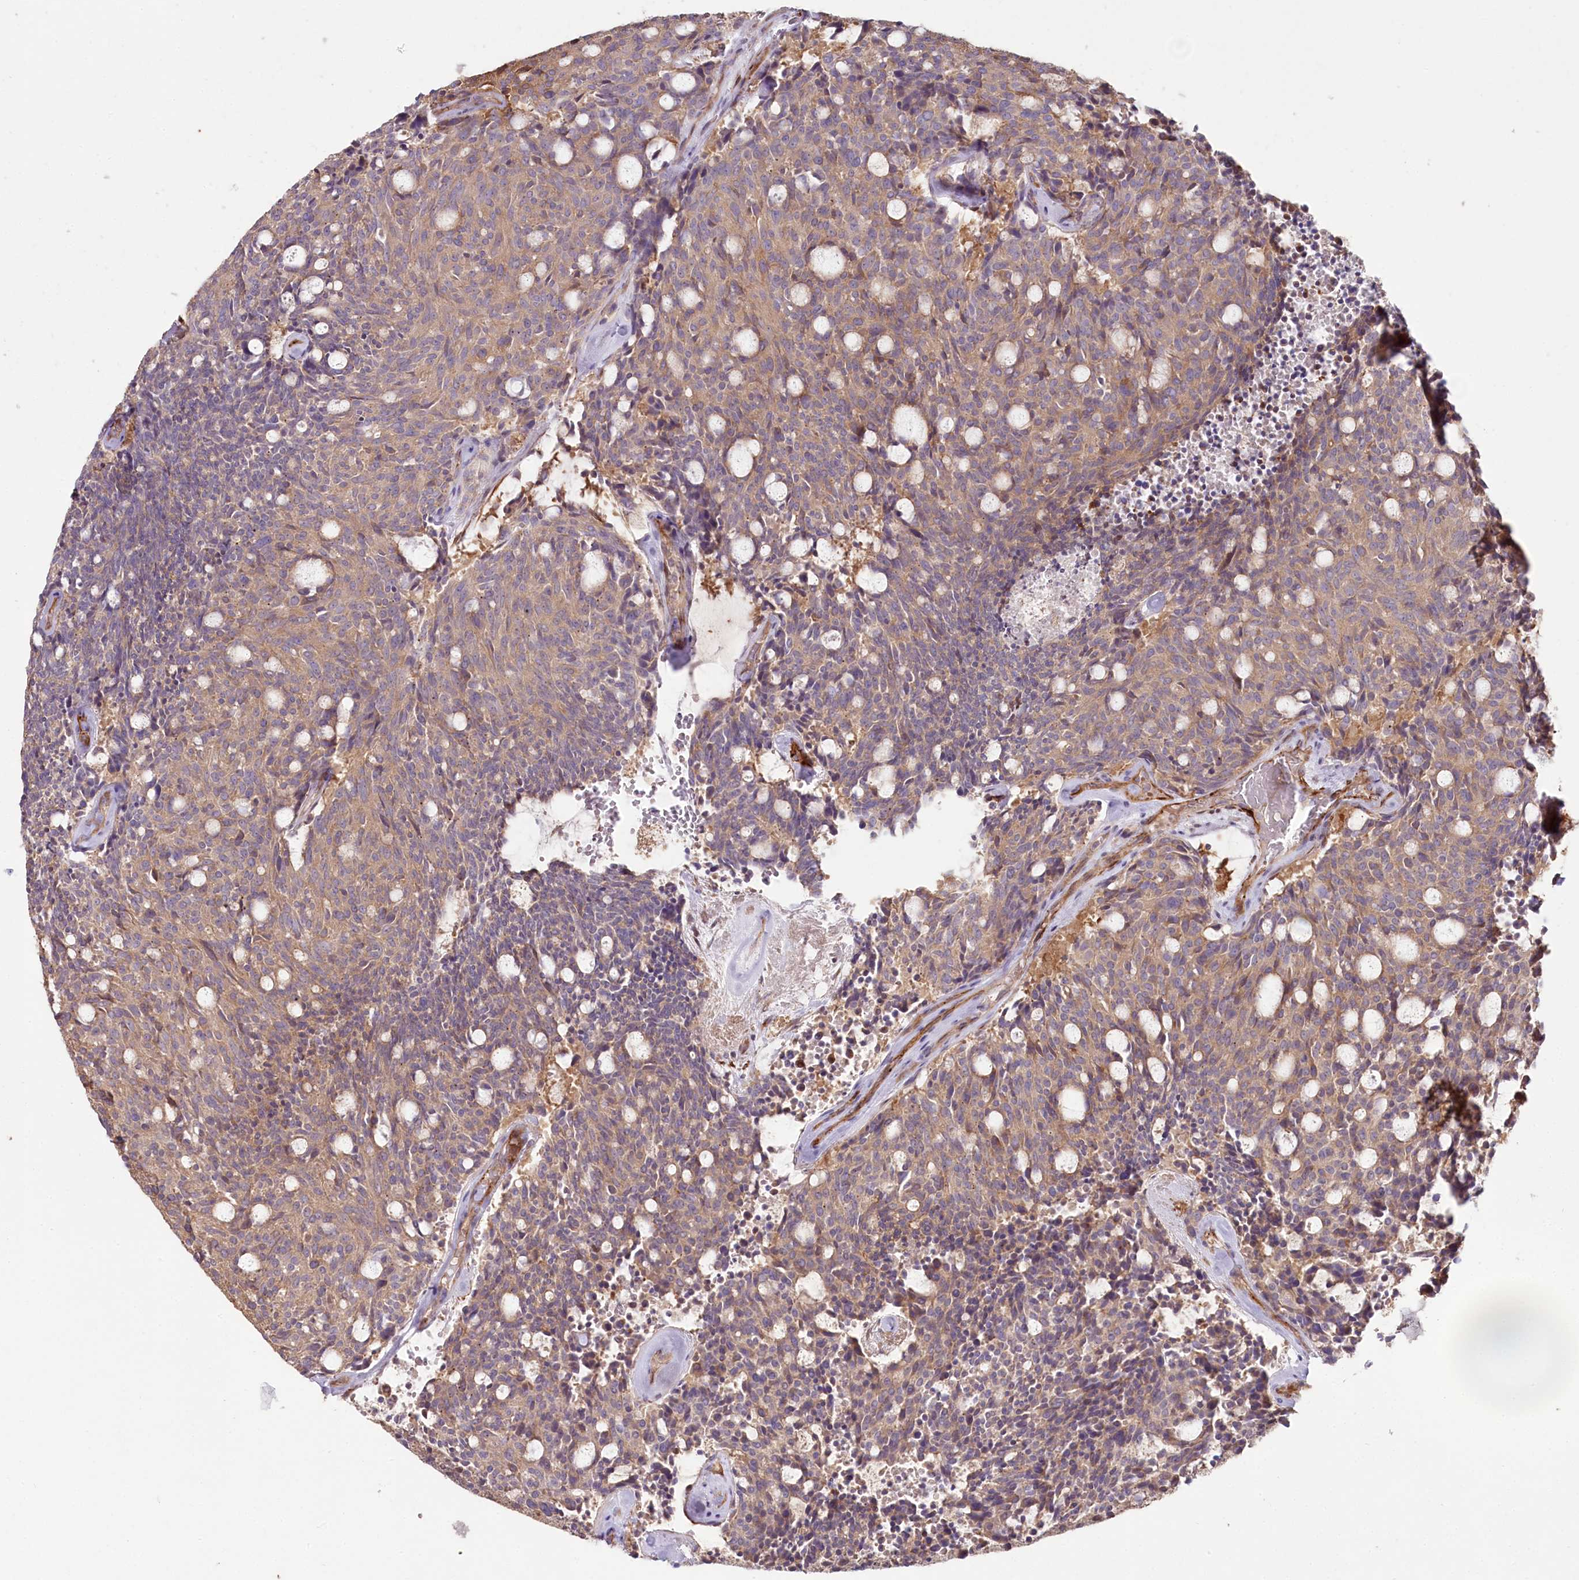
{"staining": {"intensity": "moderate", "quantity": ">75%", "location": "cytoplasmic/membranous"}, "tissue": "carcinoid", "cell_type": "Tumor cells", "image_type": "cancer", "snomed": [{"axis": "morphology", "description": "Carcinoid, malignant, NOS"}, {"axis": "topography", "description": "Pancreas"}], "caption": "Brown immunohistochemical staining in human carcinoid demonstrates moderate cytoplasmic/membranous staining in about >75% of tumor cells. Ihc stains the protein of interest in brown and the nuclei are stained blue.", "gene": "SUMF1", "patient": {"sex": "female", "age": 54}}